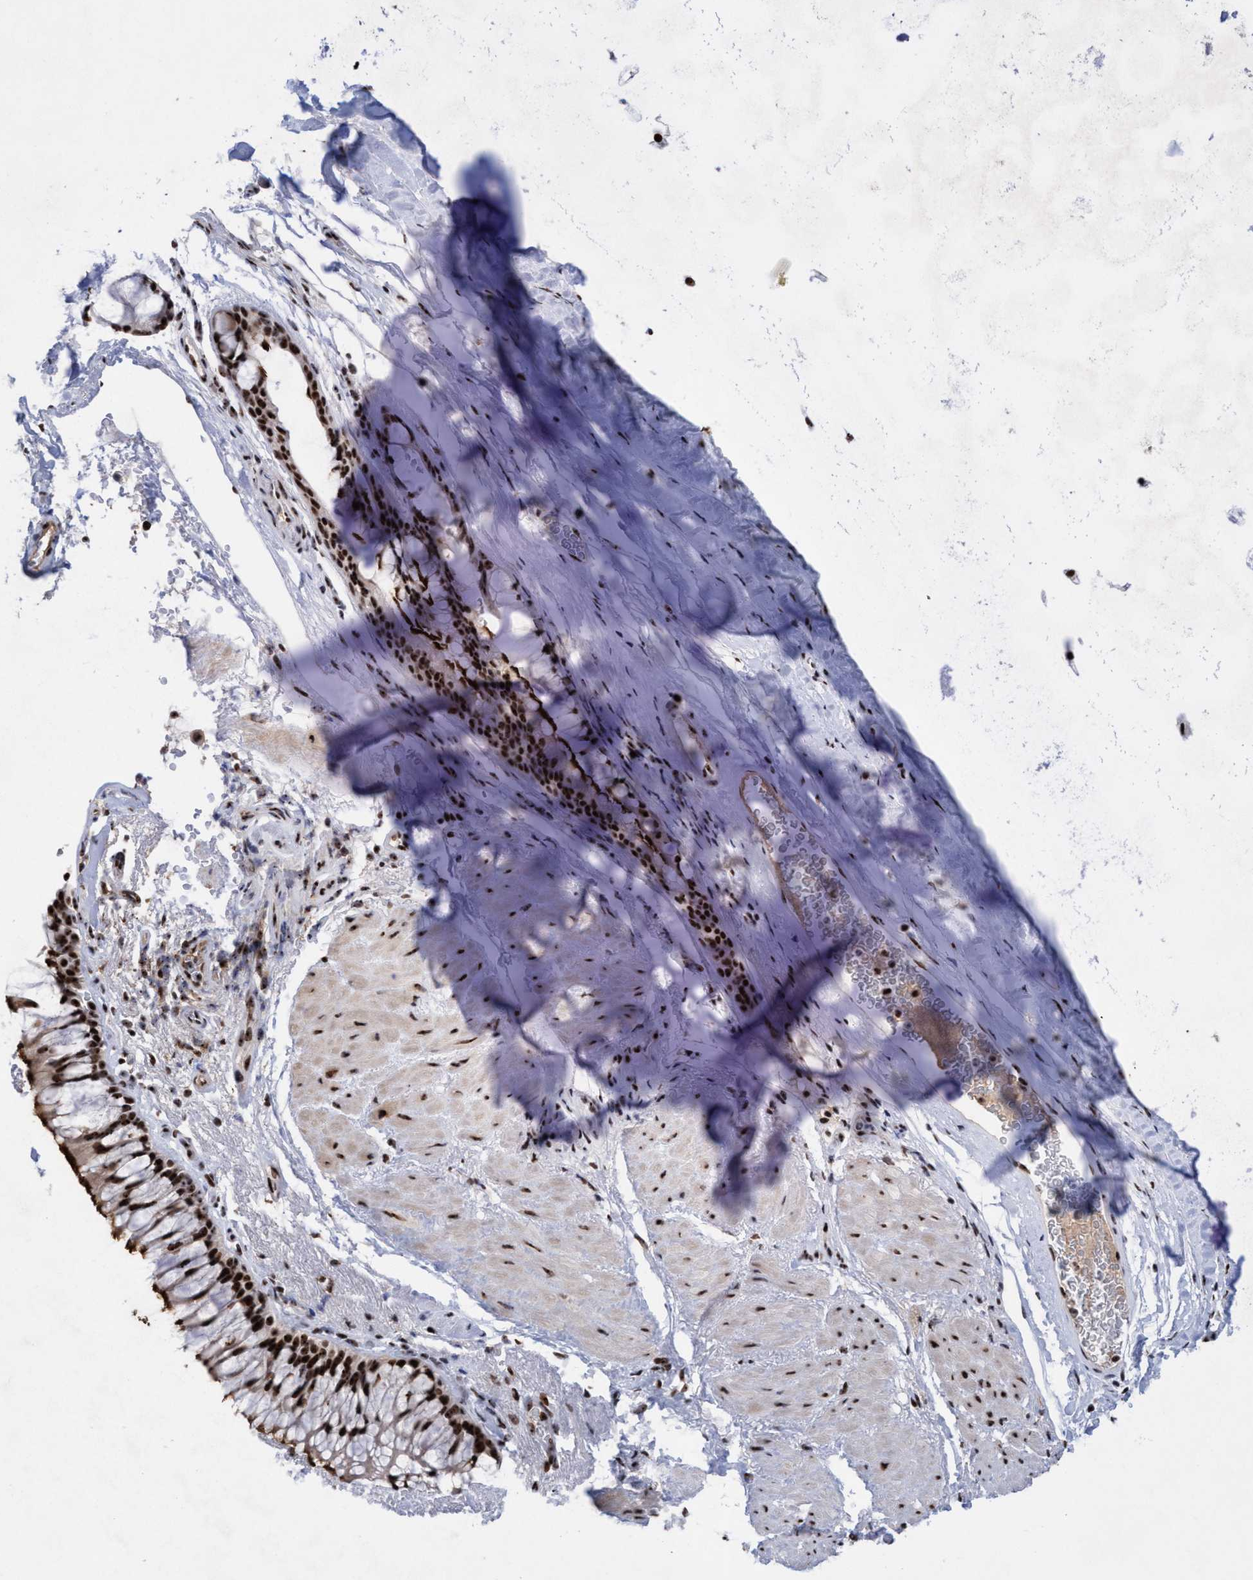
{"staining": {"intensity": "strong", "quantity": ">75%", "location": "nuclear"}, "tissue": "bronchus", "cell_type": "Respiratory epithelial cells", "image_type": "normal", "snomed": [{"axis": "morphology", "description": "Normal tissue, NOS"}, {"axis": "topography", "description": "Cartilage tissue"}, {"axis": "topography", "description": "Bronchus"}], "caption": "The micrograph displays a brown stain indicating the presence of a protein in the nuclear of respiratory epithelial cells in bronchus.", "gene": "EFCAB10", "patient": {"sex": "female", "age": 53}}